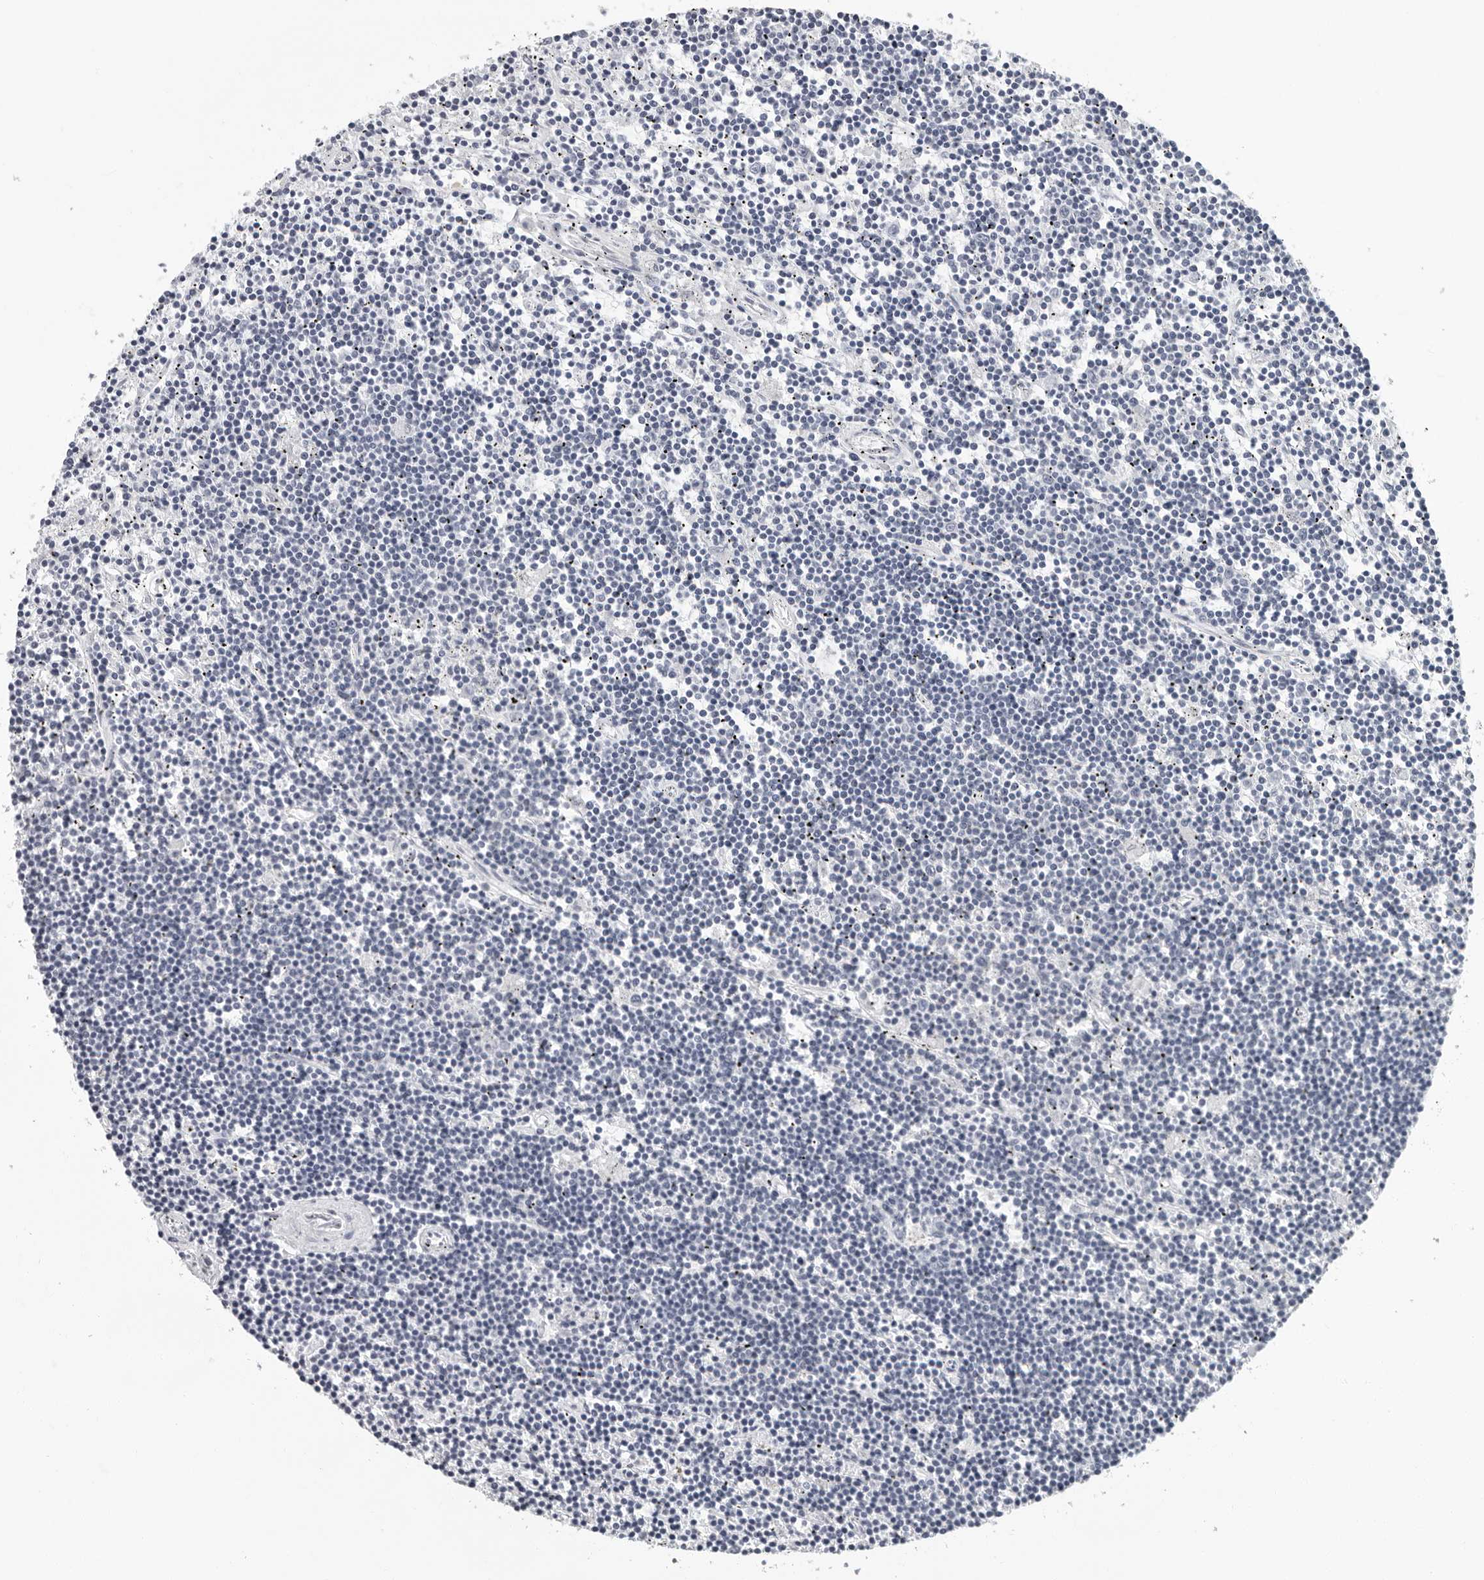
{"staining": {"intensity": "negative", "quantity": "none", "location": "none"}, "tissue": "lymphoma", "cell_type": "Tumor cells", "image_type": "cancer", "snomed": [{"axis": "morphology", "description": "Malignant lymphoma, non-Hodgkin's type, Low grade"}, {"axis": "topography", "description": "Spleen"}], "caption": "Immunohistochemistry (IHC) image of neoplastic tissue: human lymphoma stained with DAB (3,3'-diaminobenzidine) displays no significant protein expression in tumor cells.", "gene": "CCDC28B", "patient": {"sex": "male", "age": 76}}